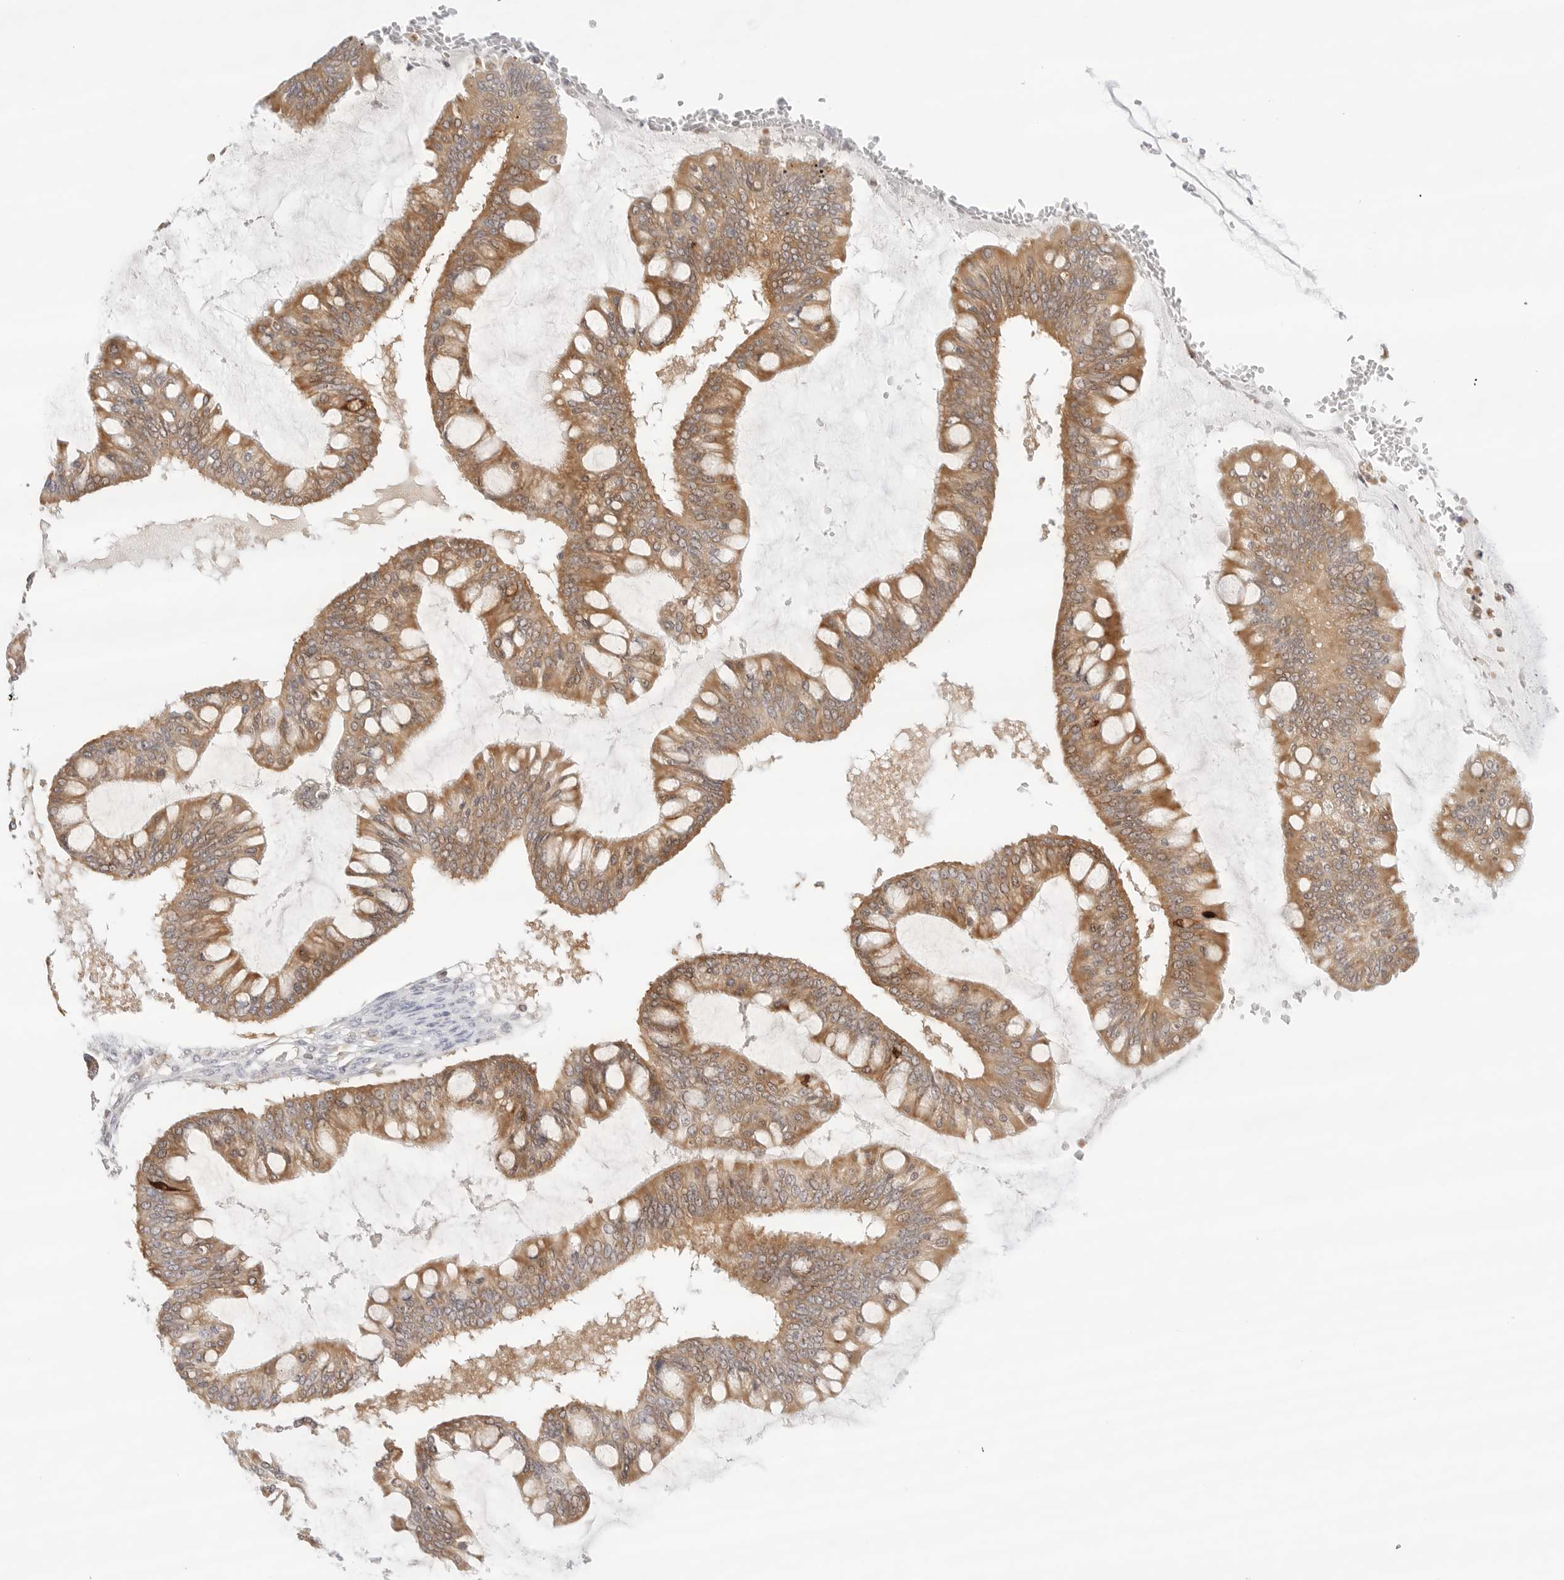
{"staining": {"intensity": "moderate", "quantity": ">75%", "location": "cytoplasmic/membranous"}, "tissue": "ovarian cancer", "cell_type": "Tumor cells", "image_type": "cancer", "snomed": [{"axis": "morphology", "description": "Cystadenocarcinoma, mucinous, NOS"}, {"axis": "topography", "description": "Ovary"}], "caption": "This micrograph exhibits IHC staining of mucinous cystadenocarcinoma (ovarian), with medium moderate cytoplasmic/membranous positivity in approximately >75% of tumor cells.", "gene": "ERO1B", "patient": {"sex": "female", "age": 73}}